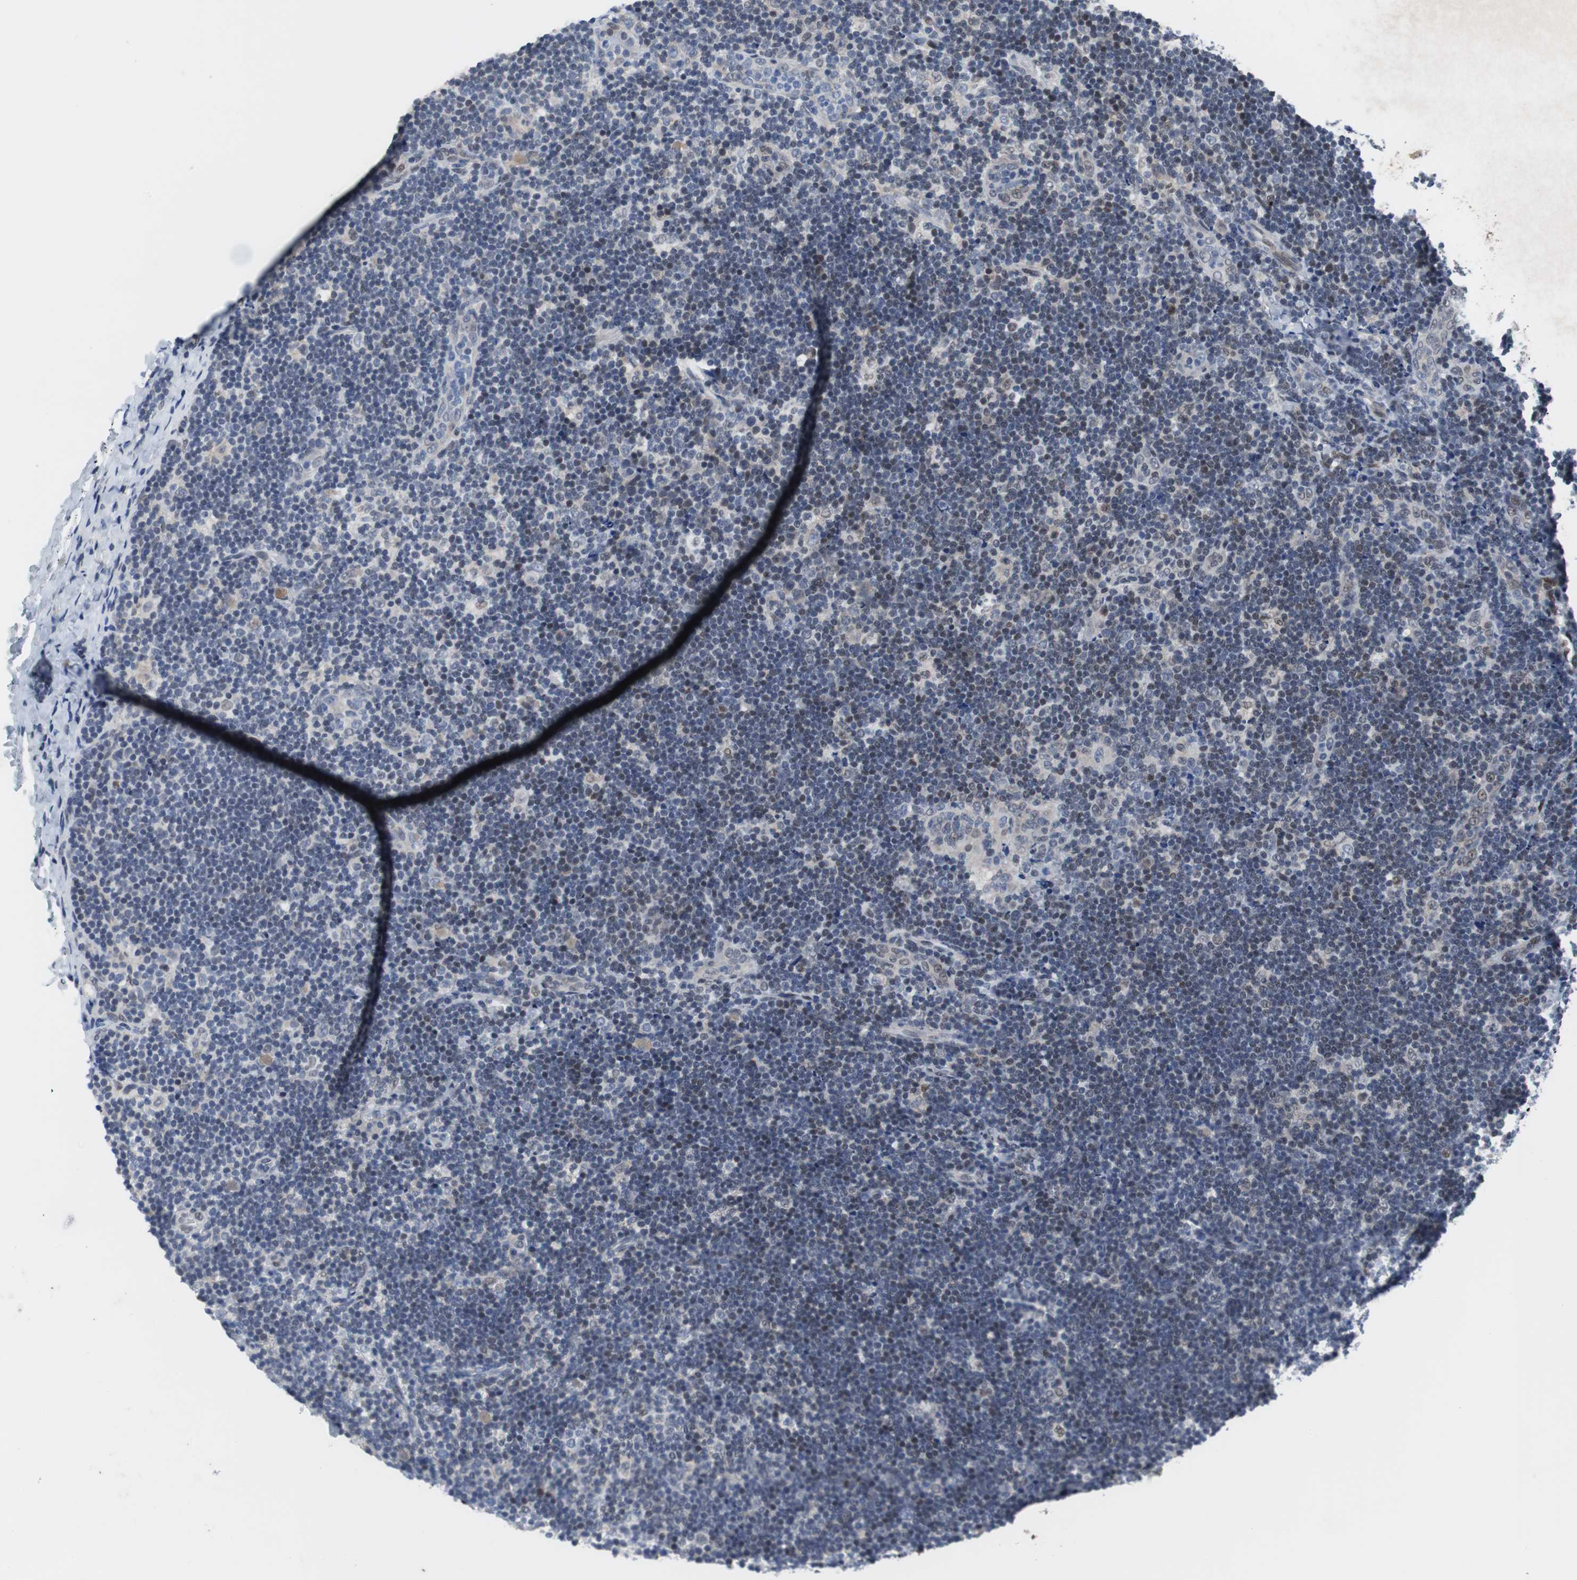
{"staining": {"intensity": "weak", "quantity": "<25%", "location": "nuclear"}, "tissue": "lymph node", "cell_type": "Germinal center cells", "image_type": "normal", "snomed": [{"axis": "morphology", "description": "Normal tissue, NOS"}, {"axis": "topography", "description": "Lymph node"}], "caption": "Immunohistochemistry (IHC) micrograph of benign lymph node: human lymph node stained with DAB (3,3'-diaminobenzidine) exhibits no significant protein expression in germinal center cells.", "gene": "TP63", "patient": {"sex": "female", "age": 14}}